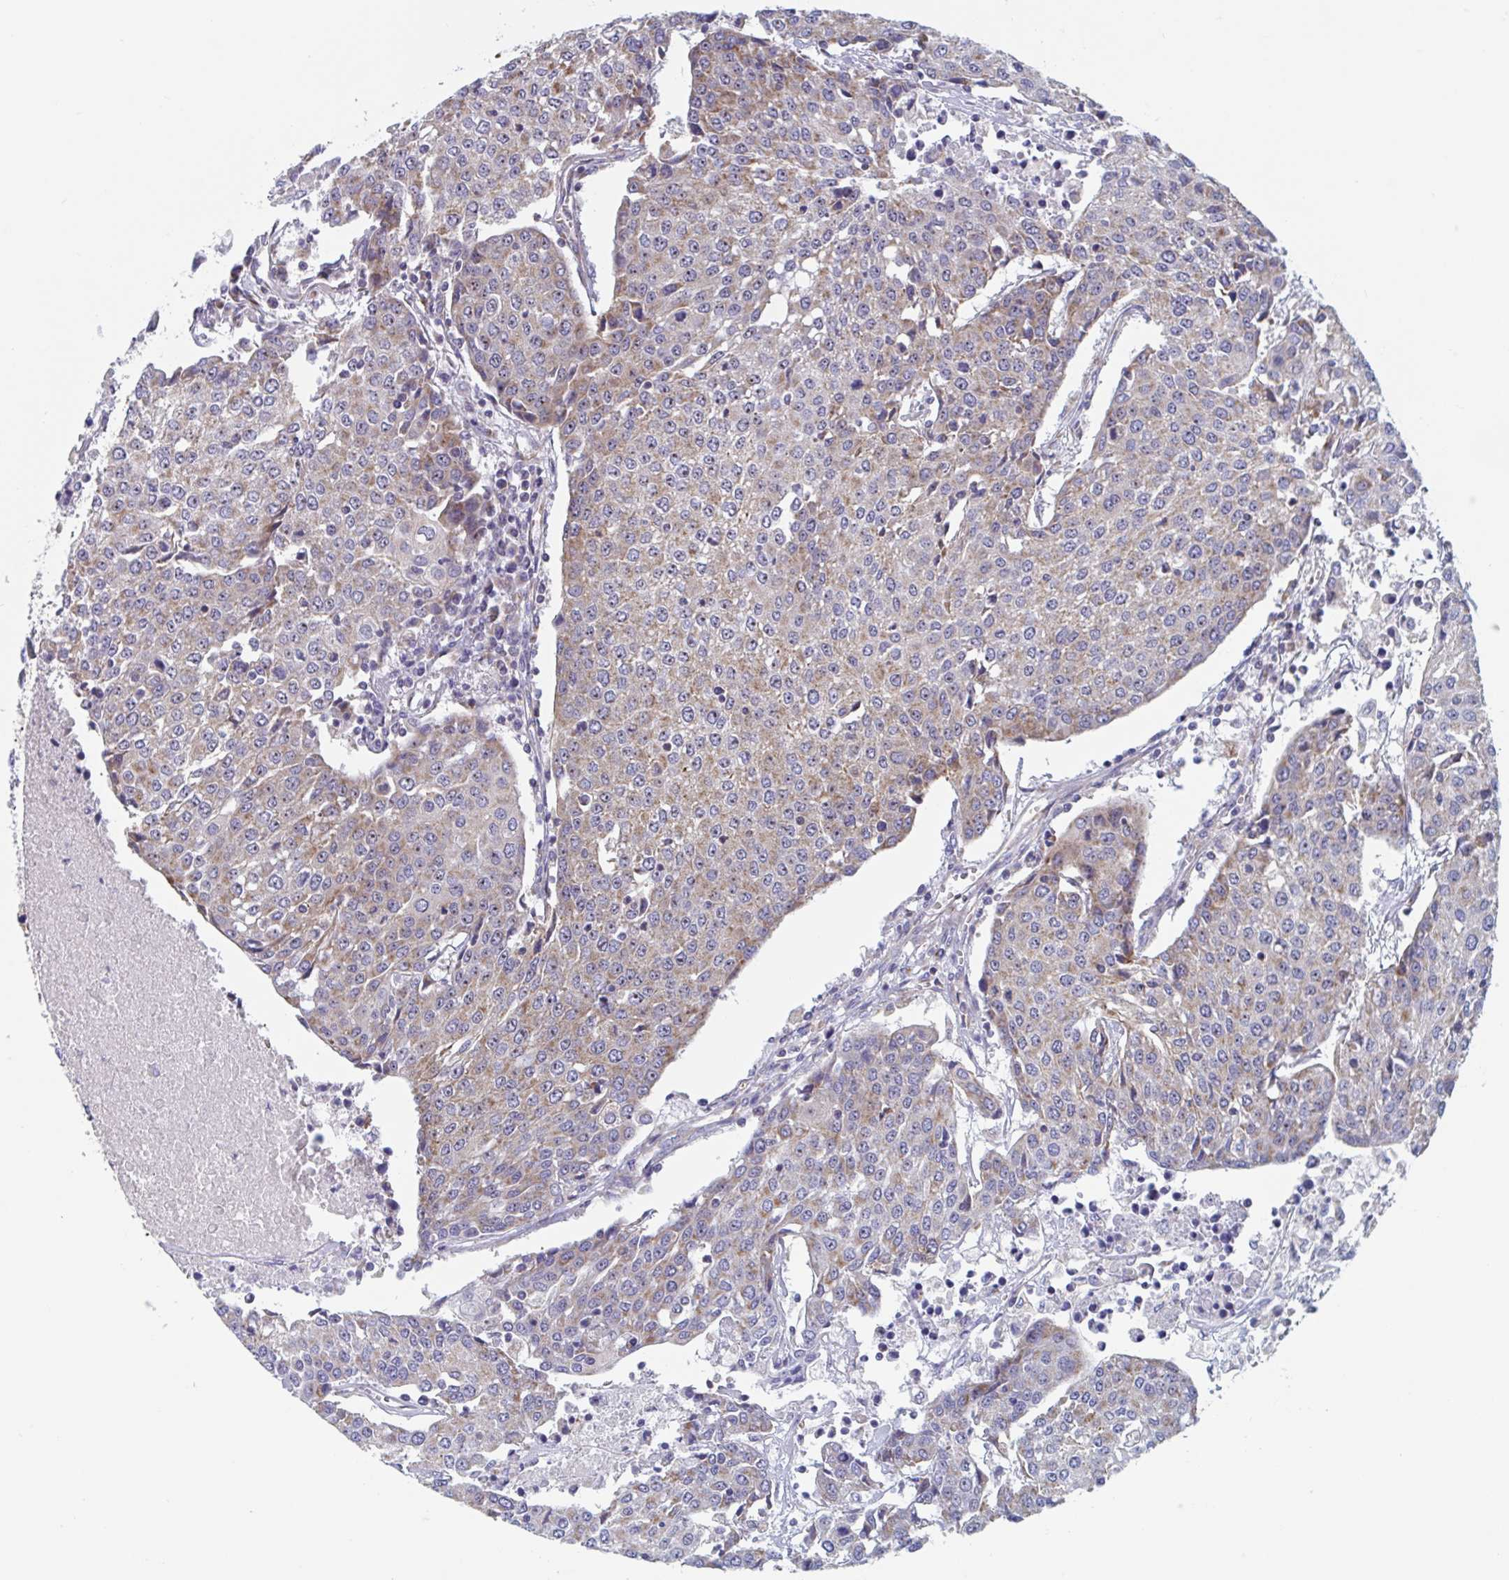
{"staining": {"intensity": "weak", "quantity": ">75%", "location": "cytoplasmic/membranous"}, "tissue": "urothelial cancer", "cell_type": "Tumor cells", "image_type": "cancer", "snomed": [{"axis": "morphology", "description": "Urothelial carcinoma, High grade"}, {"axis": "topography", "description": "Urinary bladder"}], "caption": "There is low levels of weak cytoplasmic/membranous expression in tumor cells of urothelial cancer, as demonstrated by immunohistochemical staining (brown color).", "gene": "MRPL53", "patient": {"sex": "female", "age": 85}}